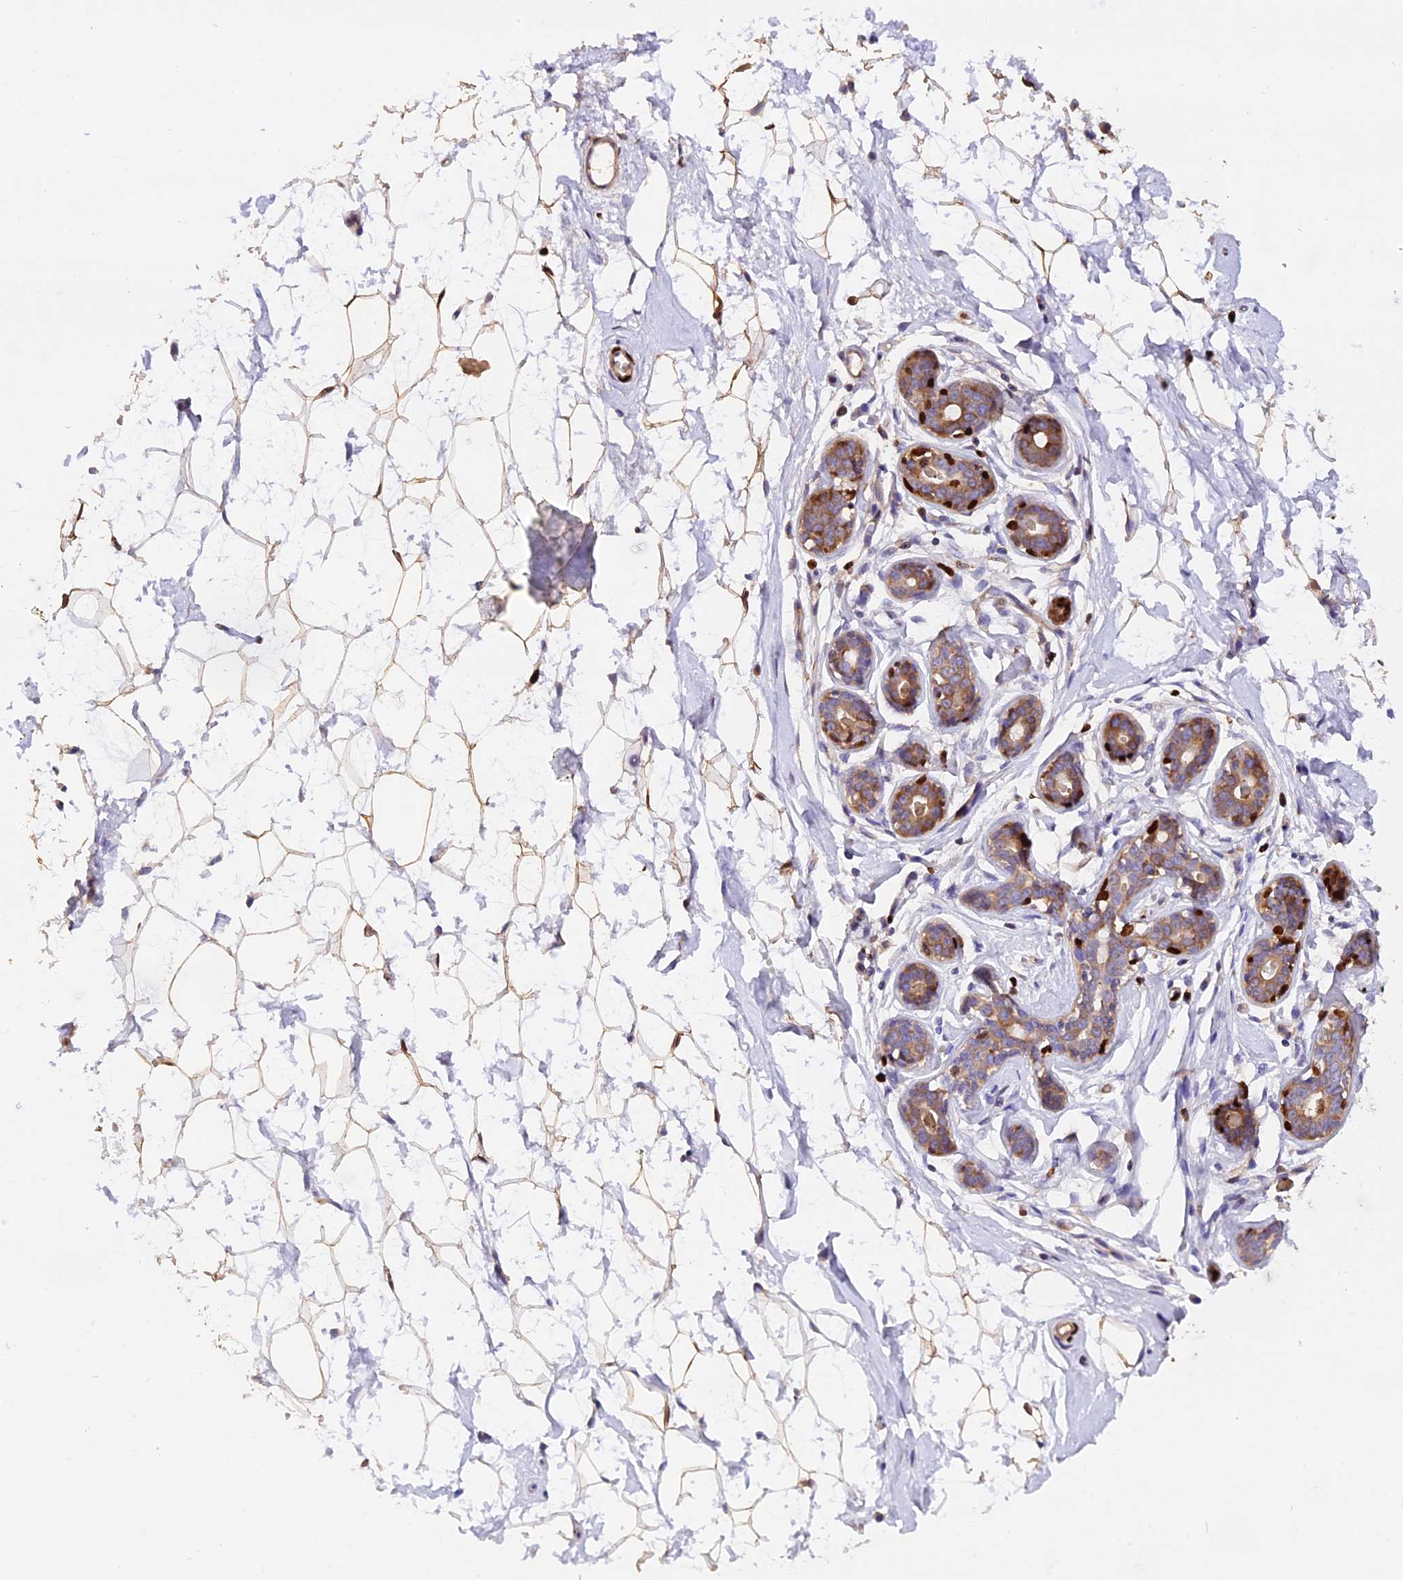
{"staining": {"intensity": "moderate", "quantity": "25%-75%", "location": "cytoplasmic/membranous"}, "tissue": "breast", "cell_type": "Adipocytes", "image_type": "normal", "snomed": [{"axis": "morphology", "description": "Normal tissue, NOS"}, {"axis": "morphology", "description": "Adenoma, NOS"}, {"axis": "topography", "description": "Breast"}], "caption": "This micrograph demonstrates unremarkable breast stained with immunohistochemistry to label a protein in brown. The cytoplasmic/membranous of adipocytes show moderate positivity for the protein. Nuclei are counter-stained blue.", "gene": "MAP3K7CL", "patient": {"sex": "female", "age": 23}}